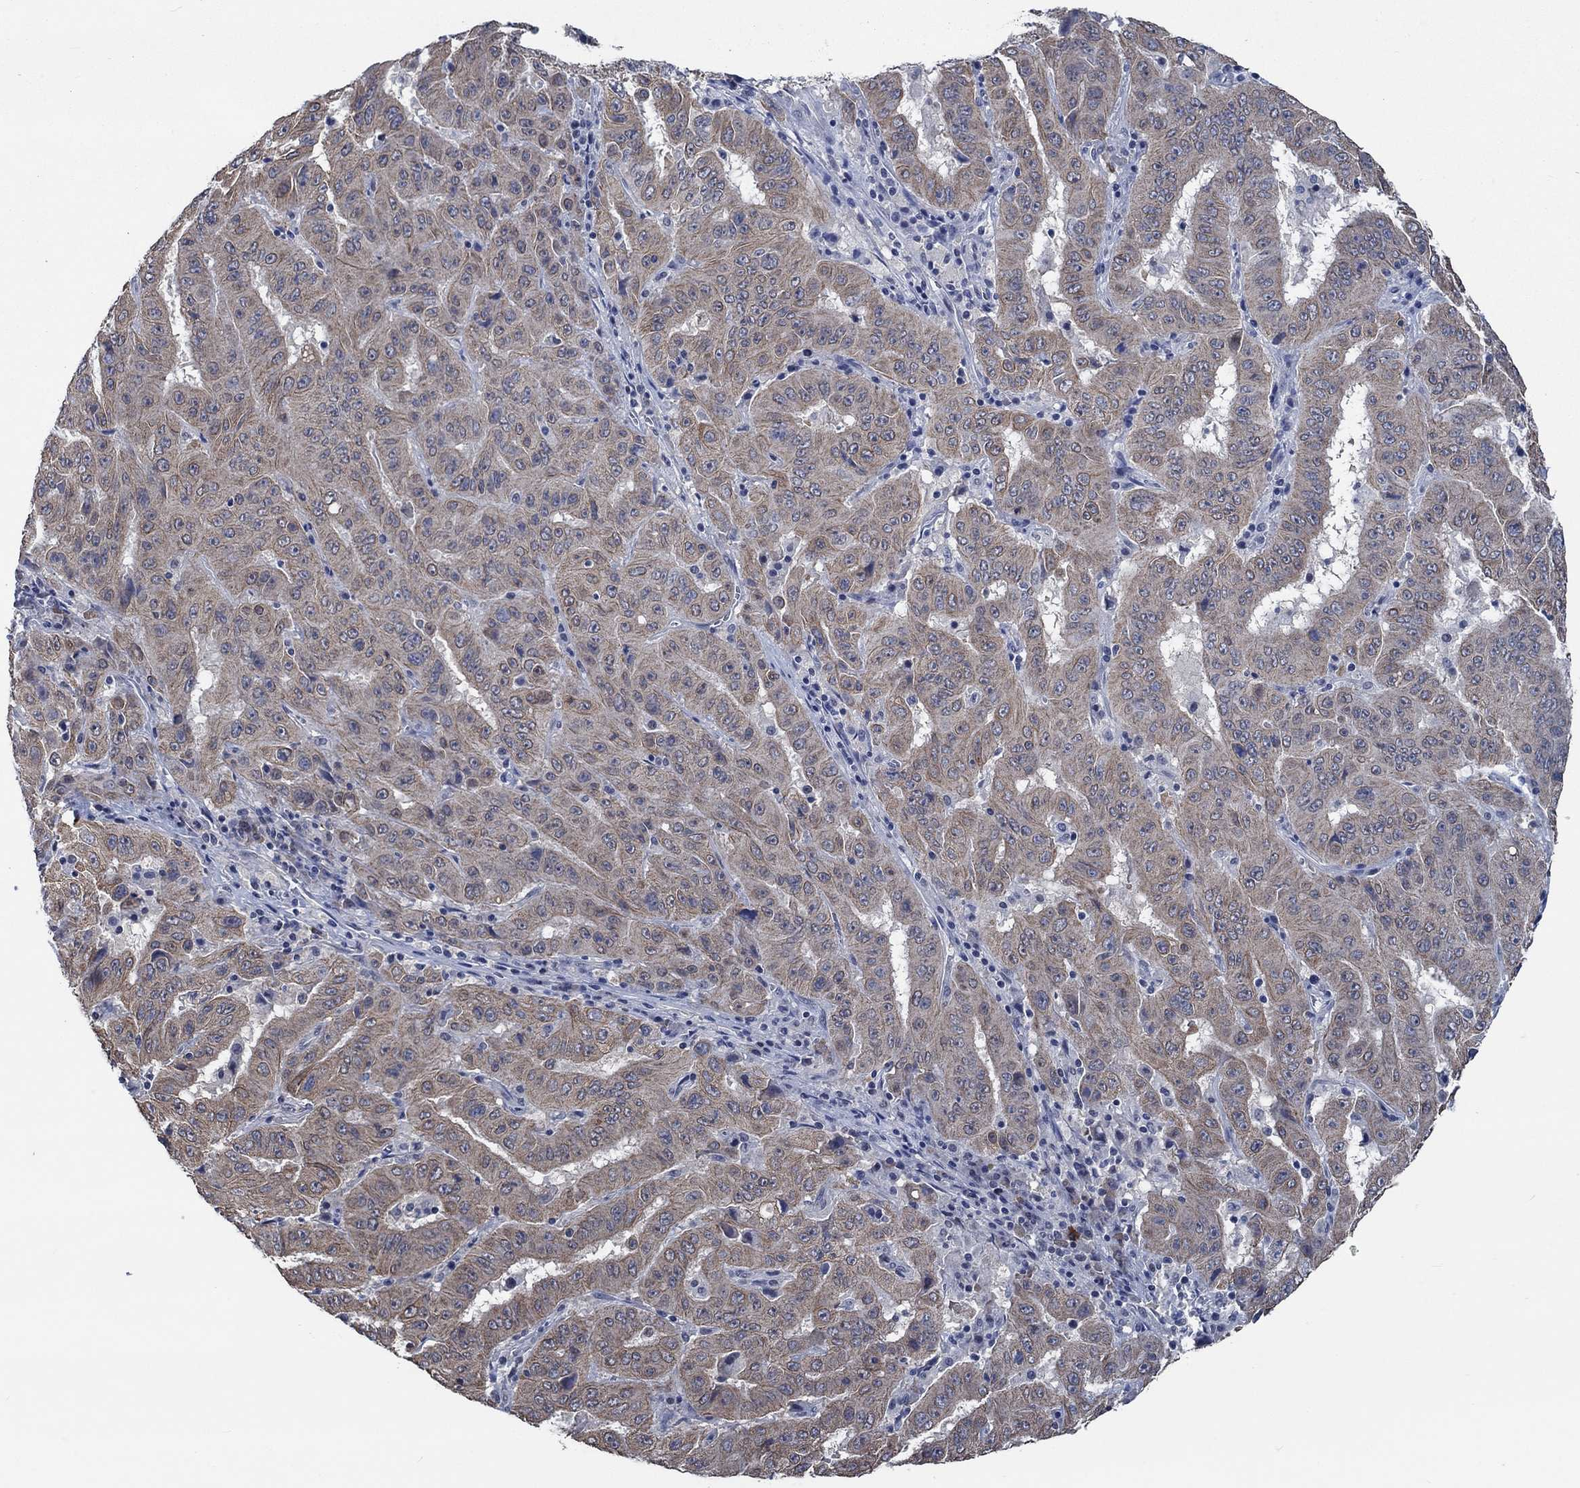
{"staining": {"intensity": "moderate", "quantity": ">75%", "location": "cytoplasmic/membranous"}, "tissue": "pancreatic cancer", "cell_type": "Tumor cells", "image_type": "cancer", "snomed": [{"axis": "morphology", "description": "Adenocarcinoma, NOS"}, {"axis": "topography", "description": "Pancreas"}], "caption": "This photomicrograph exhibits immunohistochemistry staining of pancreatic cancer (adenocarcinoma), with medium moderate cytoplasmic/membranous expression in about >75% of tumor cells.", "gene": "OBSCN", "patient": {"sex": "male", "age": 63}}